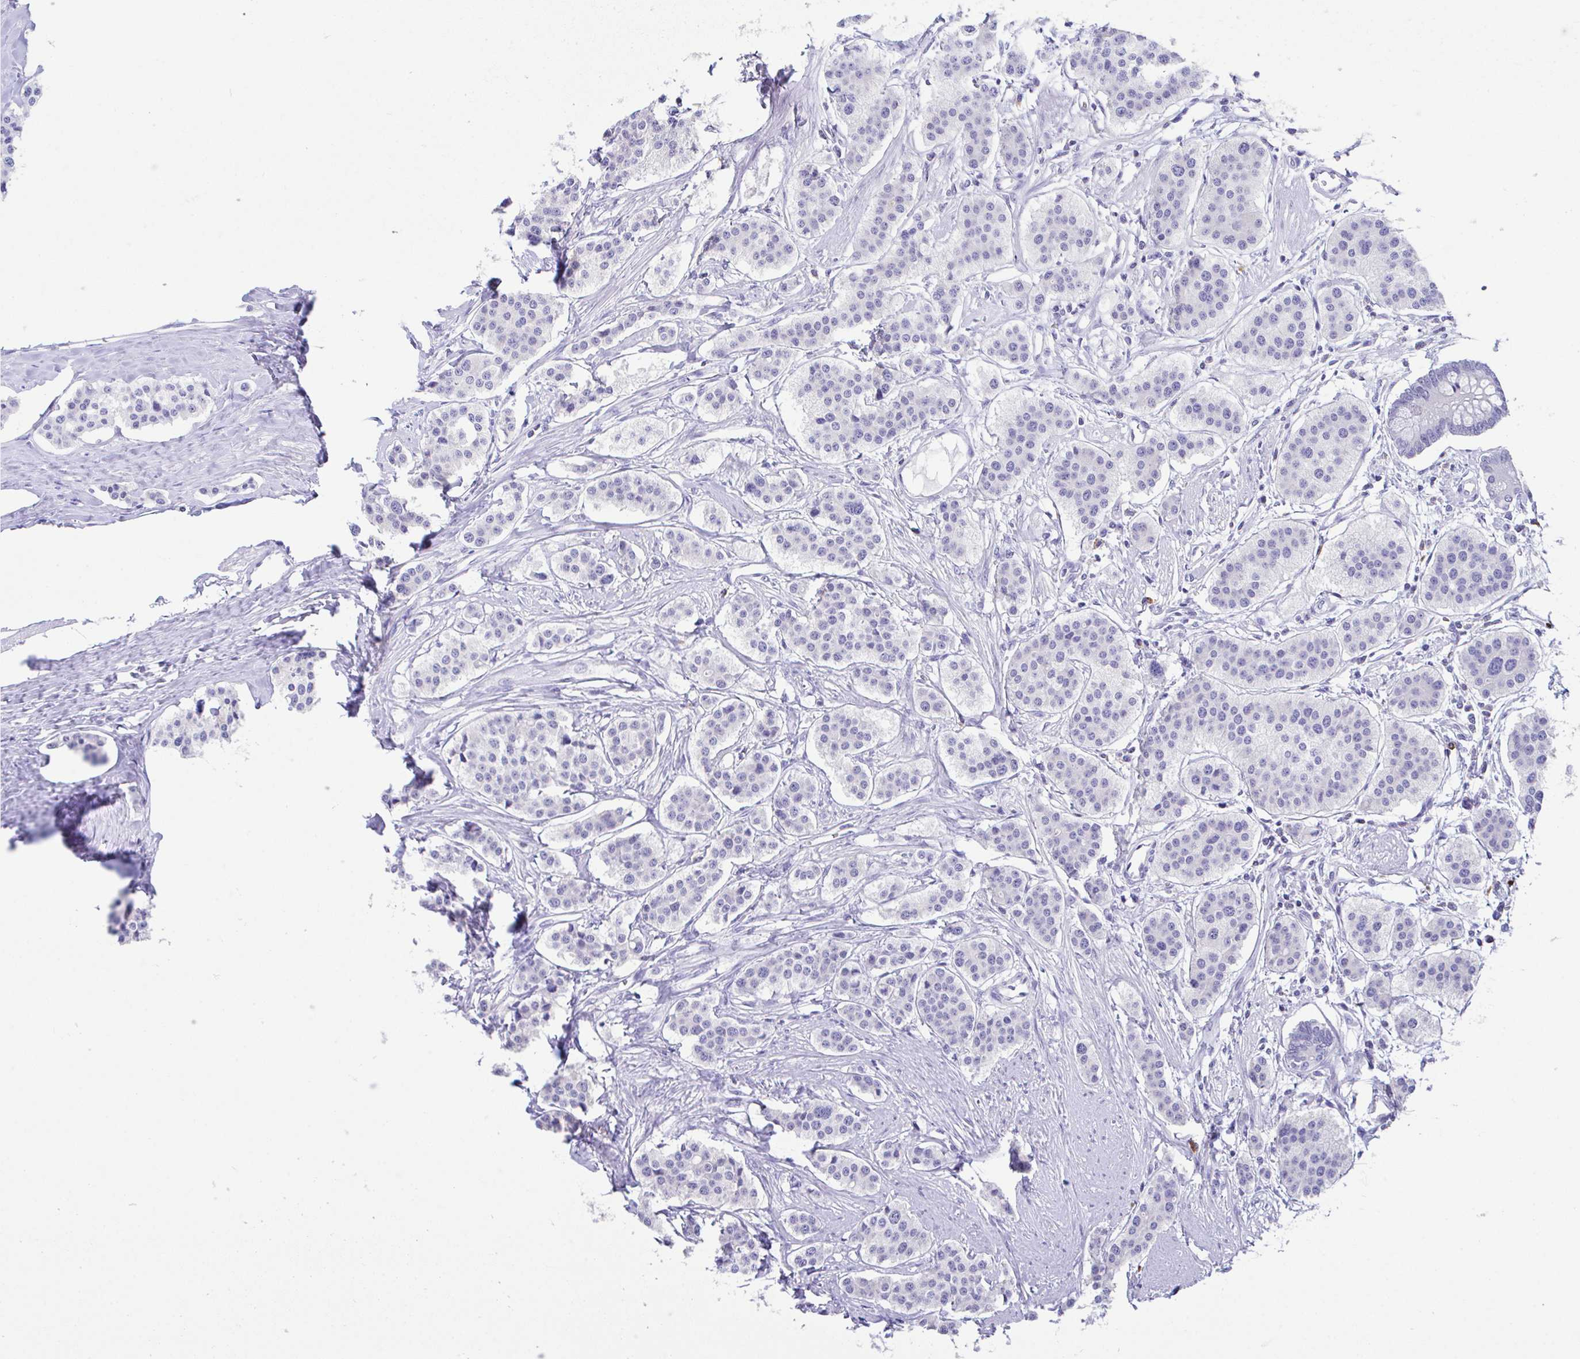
{"staining": {"intensity": "negative", "quantity": "none", "location": "none"}, "tissue": "carcinoid", "cell_type": "Tumor cells", "image_type": "cancer", "snomed": [{"axis": "morphology", "description": "Carcinoid, malignant, NOS"}, {"axis": "topography", "description": "Small intestine"}], "caption": "Histopathology image shows no protein staining in tumor cells of carcinoid (malignant) tissue.", "gene": "HACD4", "patient": {"sex": "male", "age": 60}}